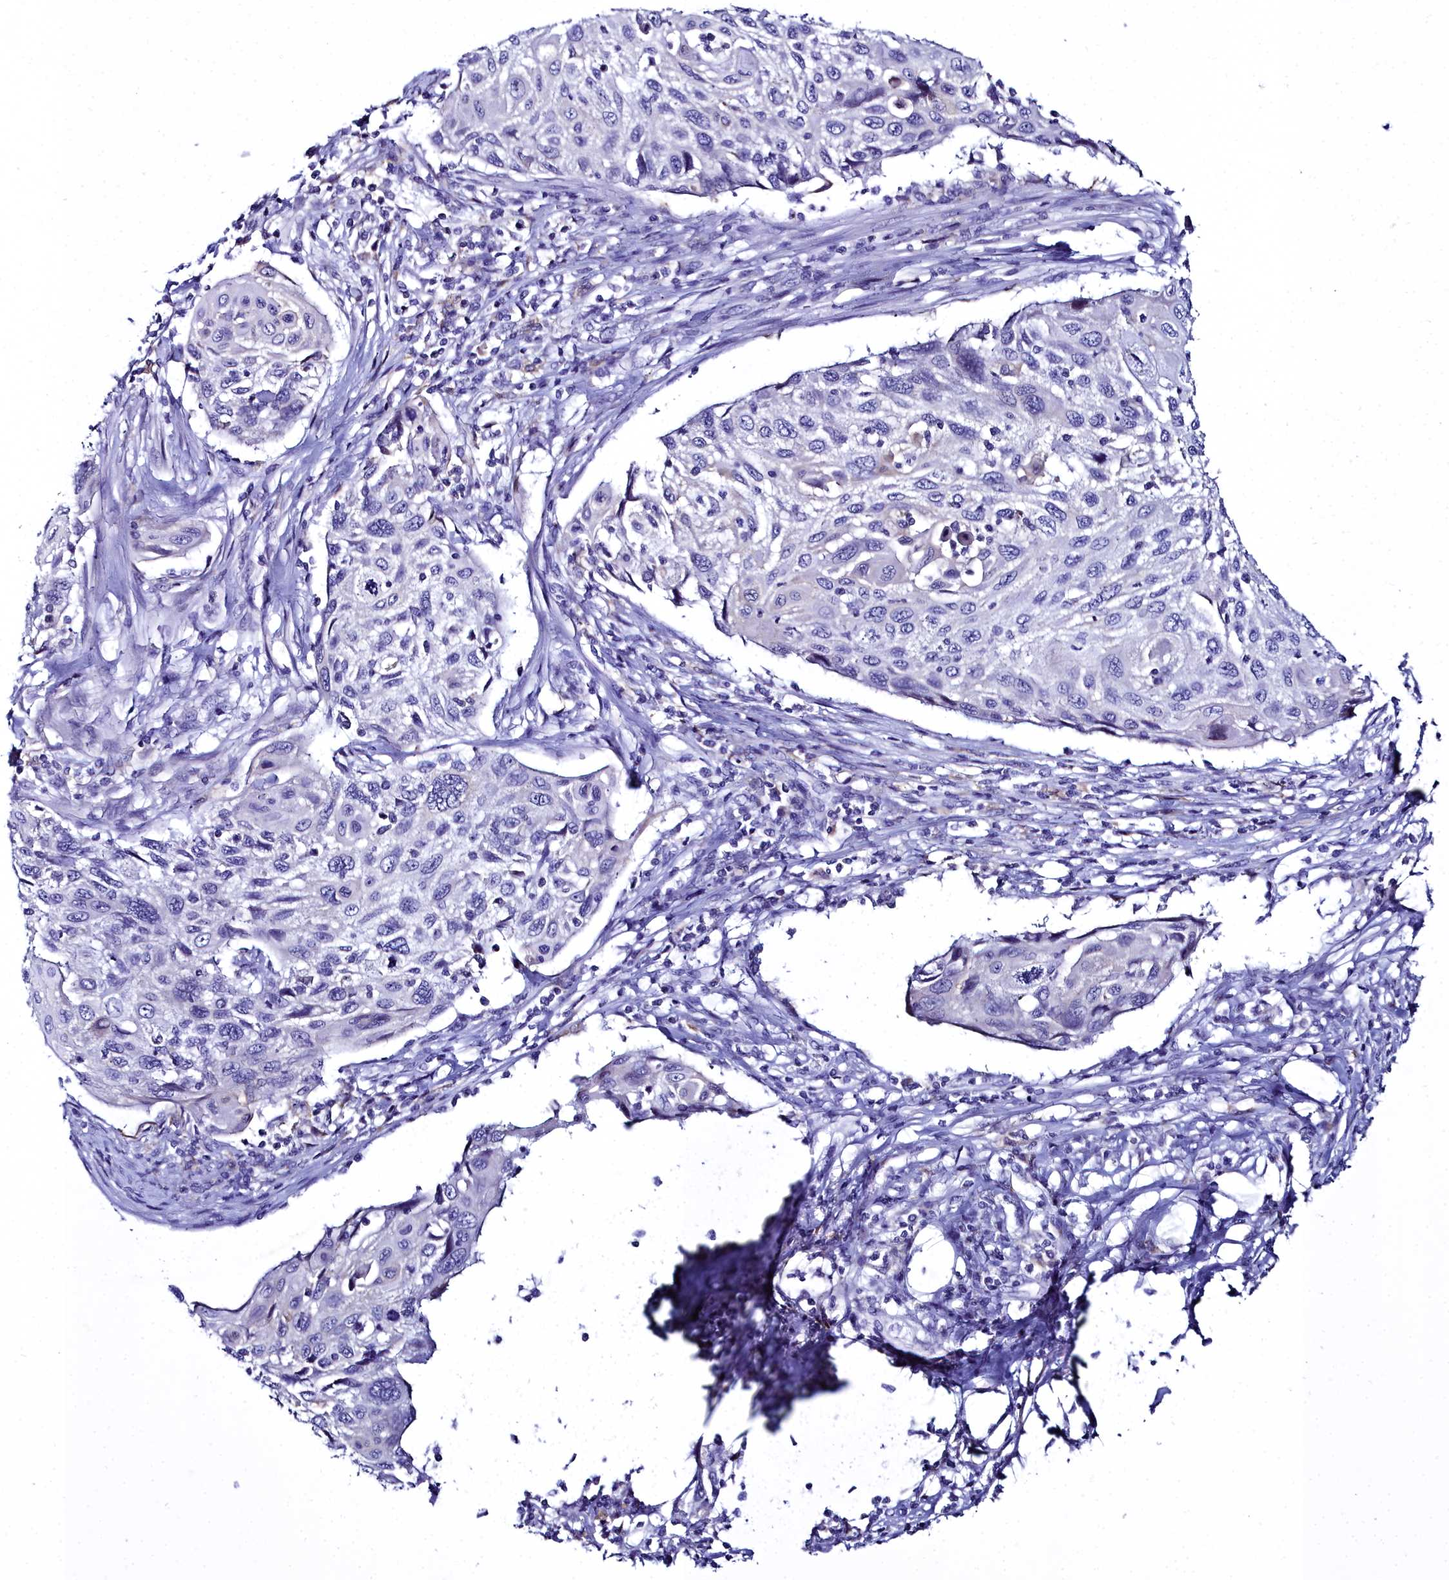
{"staining": {"intensity": "negative", "quantity": "none", "location": "none"}, "tissue": "cervical cancer", "cell_type": "Tumor cells", "image_type": "cancer", "snomed": [{"axis": "morphology", "description": "Squamous cell carcinoma, NOS"}, {"axis": "topography", "description": "Cervix"}], "caption": "Human cervical squamous cell carcinoma stained for a protein using immunohistochemistry (IHC) shows no staining in tumor cells.", "gene": "ELAPOR2", "patient": {"sex": "female", "age": 70}}